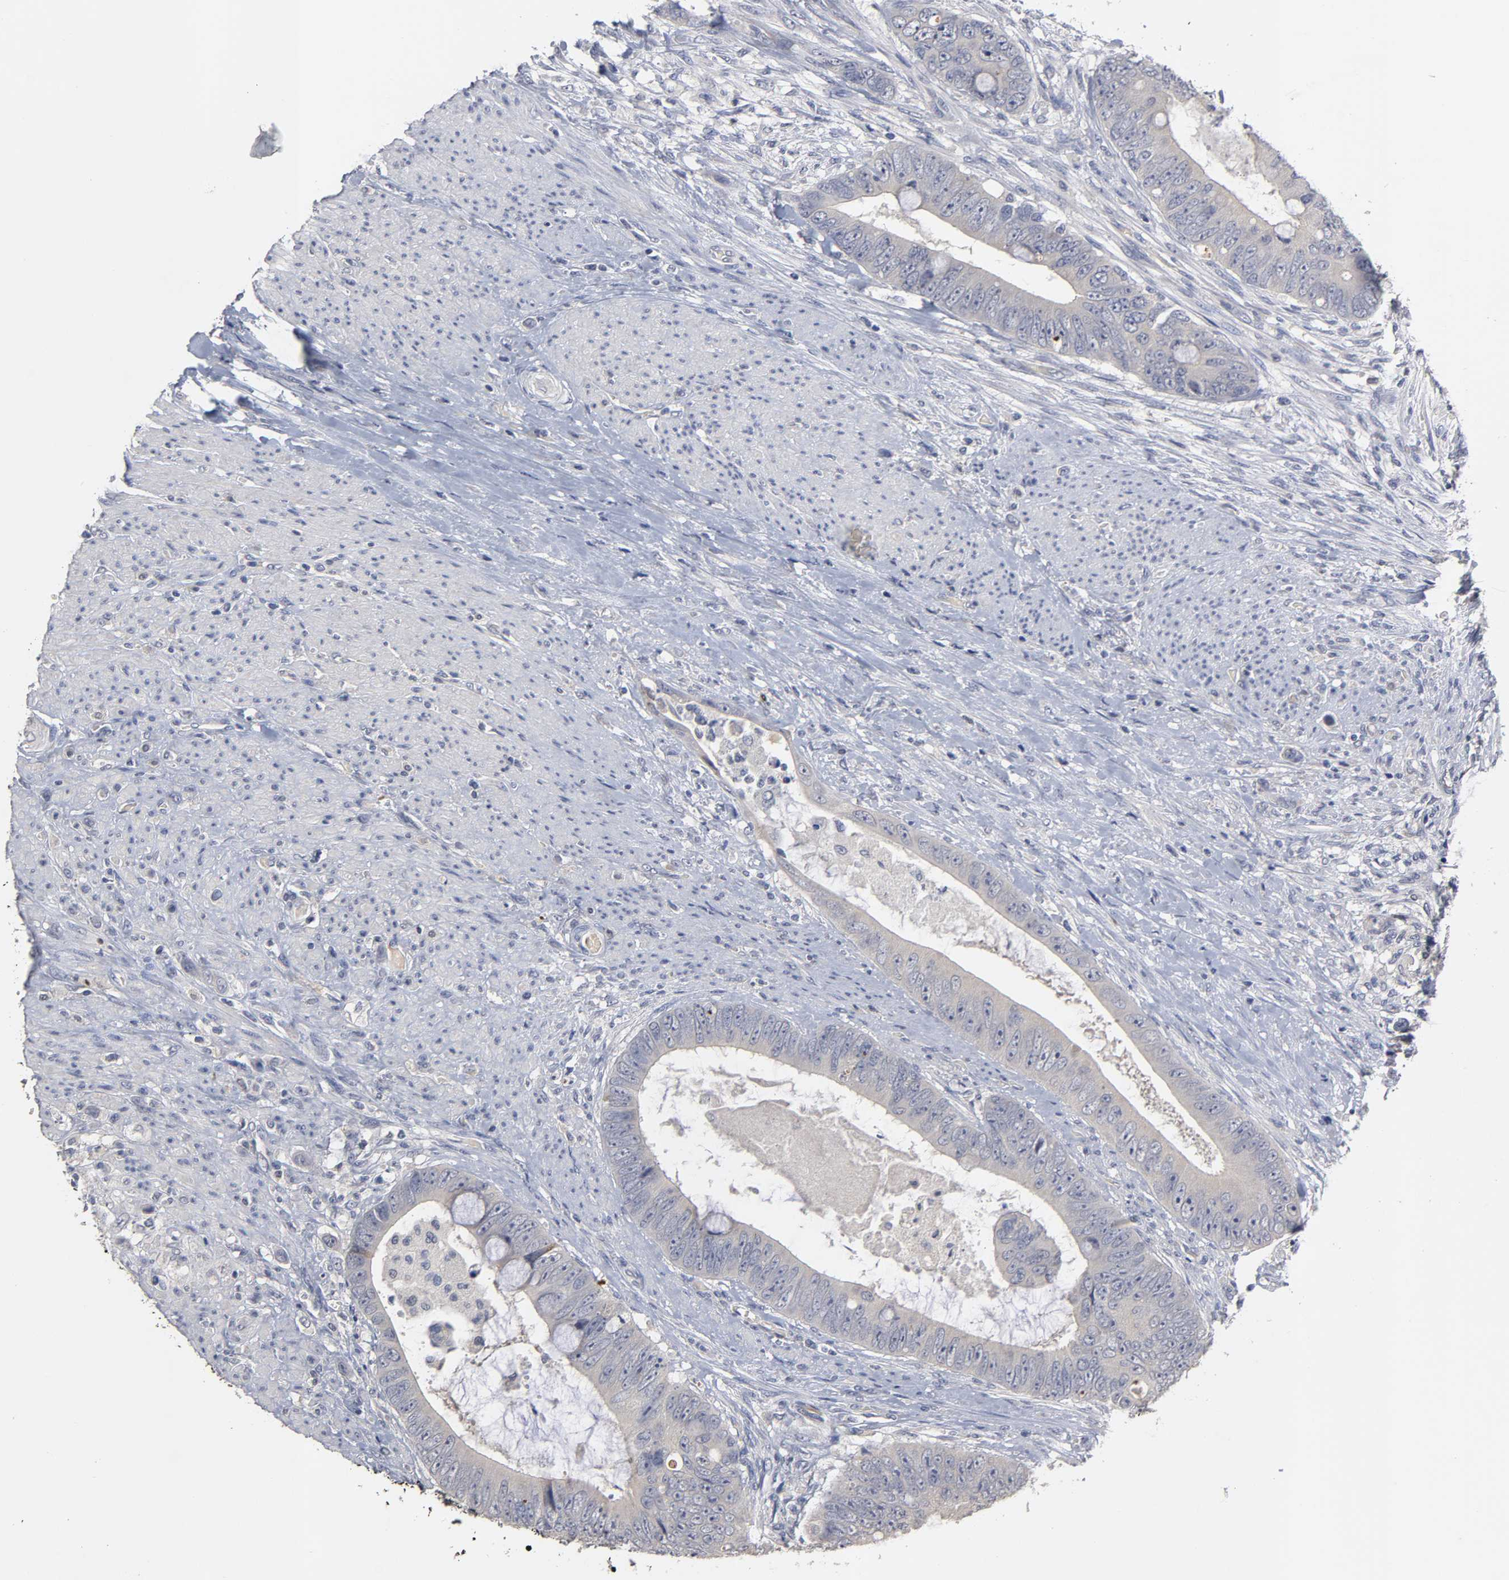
{"staining": {"intensity": "negative", "quantity": "none", "location": "none"}, "tissue": "colorectal cancer", "cell_type": "Tumor cells", "image_type": "cancer", "snomed": [{"axis": "morphology", "description": "Adenocarcinoma, NOS"}, {"axis": "topography", "description": "Rectum"}], "caption": "Tumor cells show no significant protein staining in colorectal cancer (adenocarcinoma).", "gene": "OVOL1", "patient": {"sex": "female", "age": 77}}